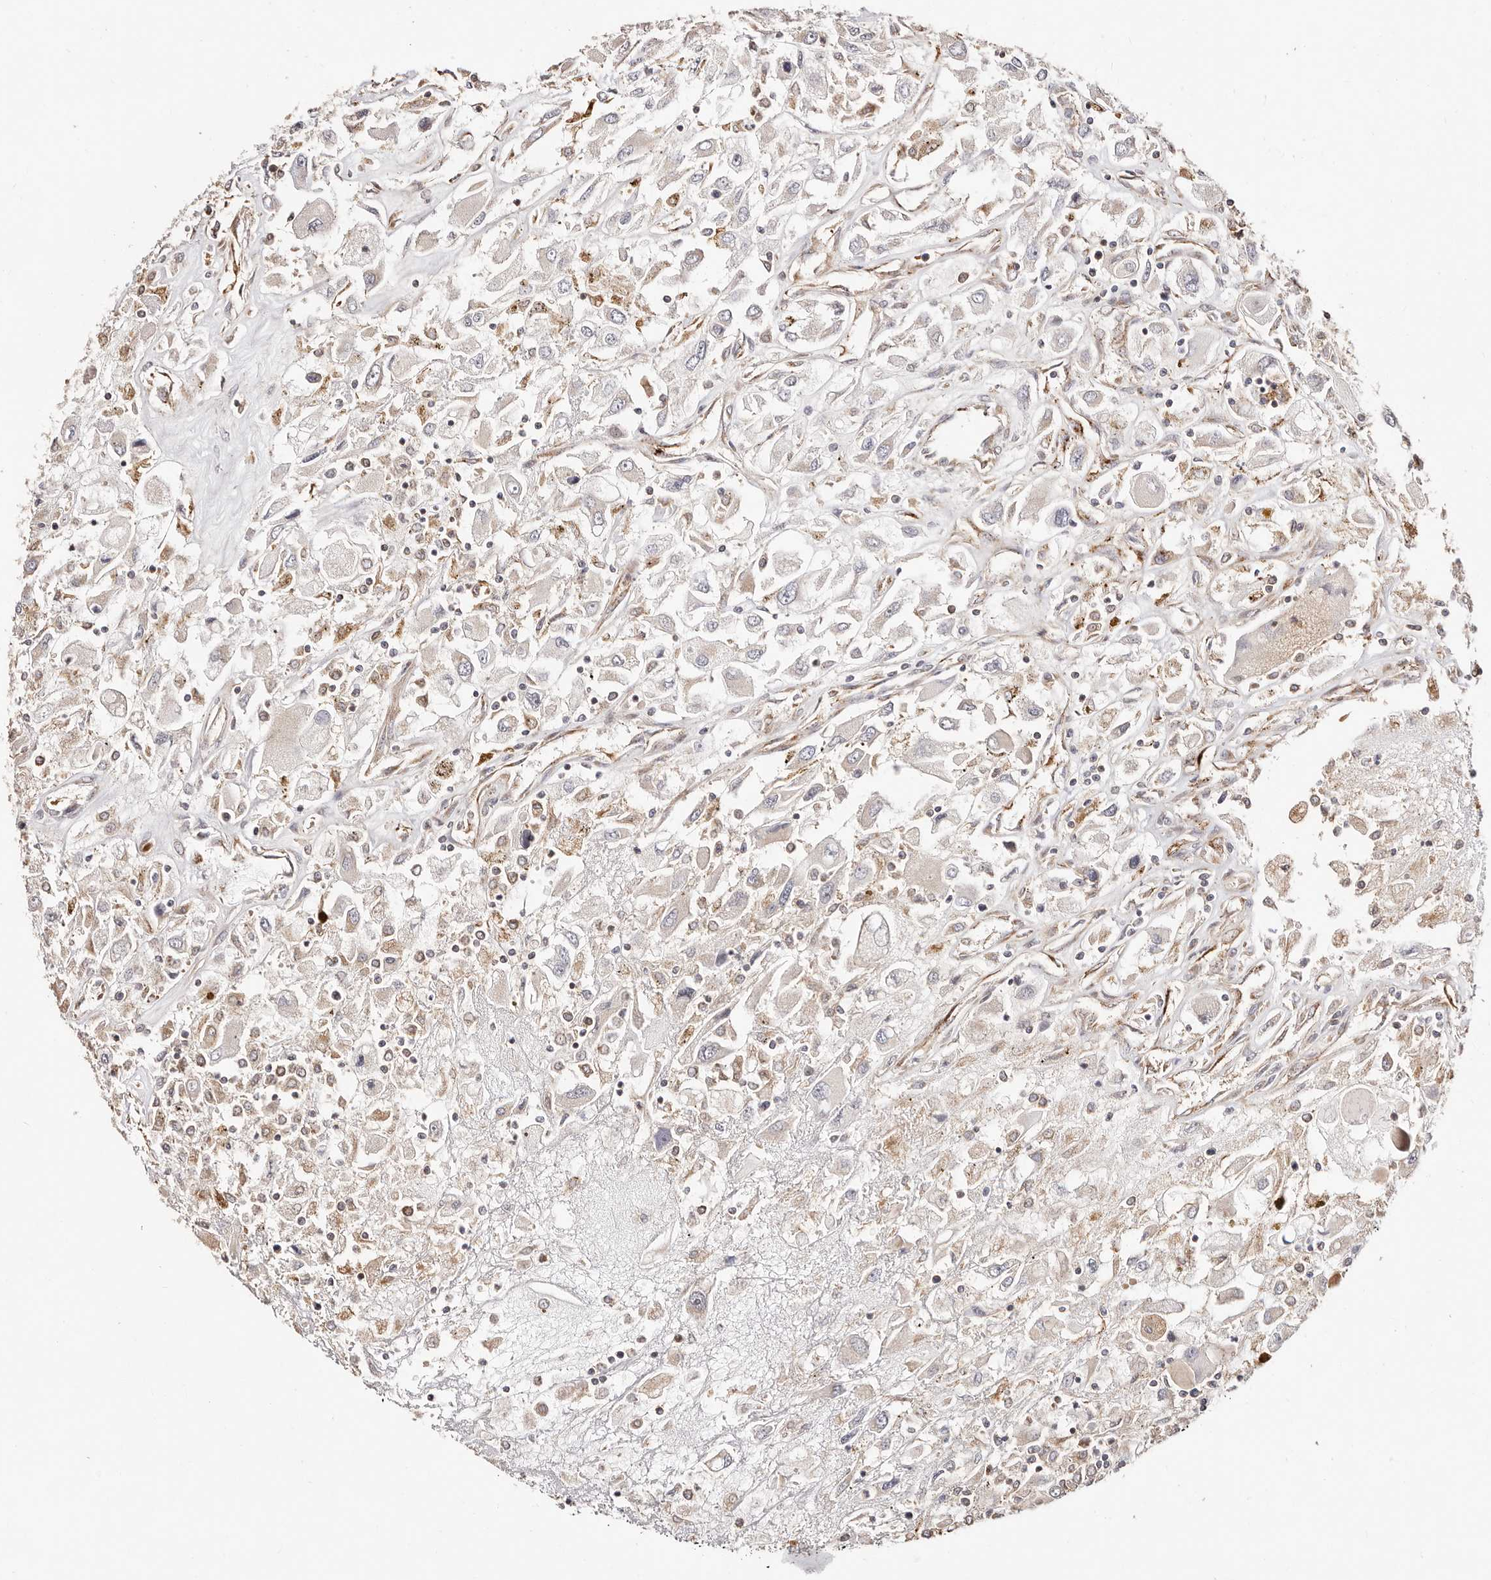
{"staining": {"intensity": "negative", "quantity": "none", "location": "none"}, "tissue": "renal cancer", "cell_type": "Tumor cells", "image_type": "cancer", "snomed": [{"axis": "morphology", "description": "Adenocarcinoma, NOS"}, {"axis": "topography", "description": "Kidney"}], "caption": "Tumor cells show no significant protein positivity in adenocarcinoma (renal). (Immunohistochemistry (ihc), brightfield microscopy, high magnification).", "gene": "MAPK1", "patient": {"sex": "female", "age": 52}}